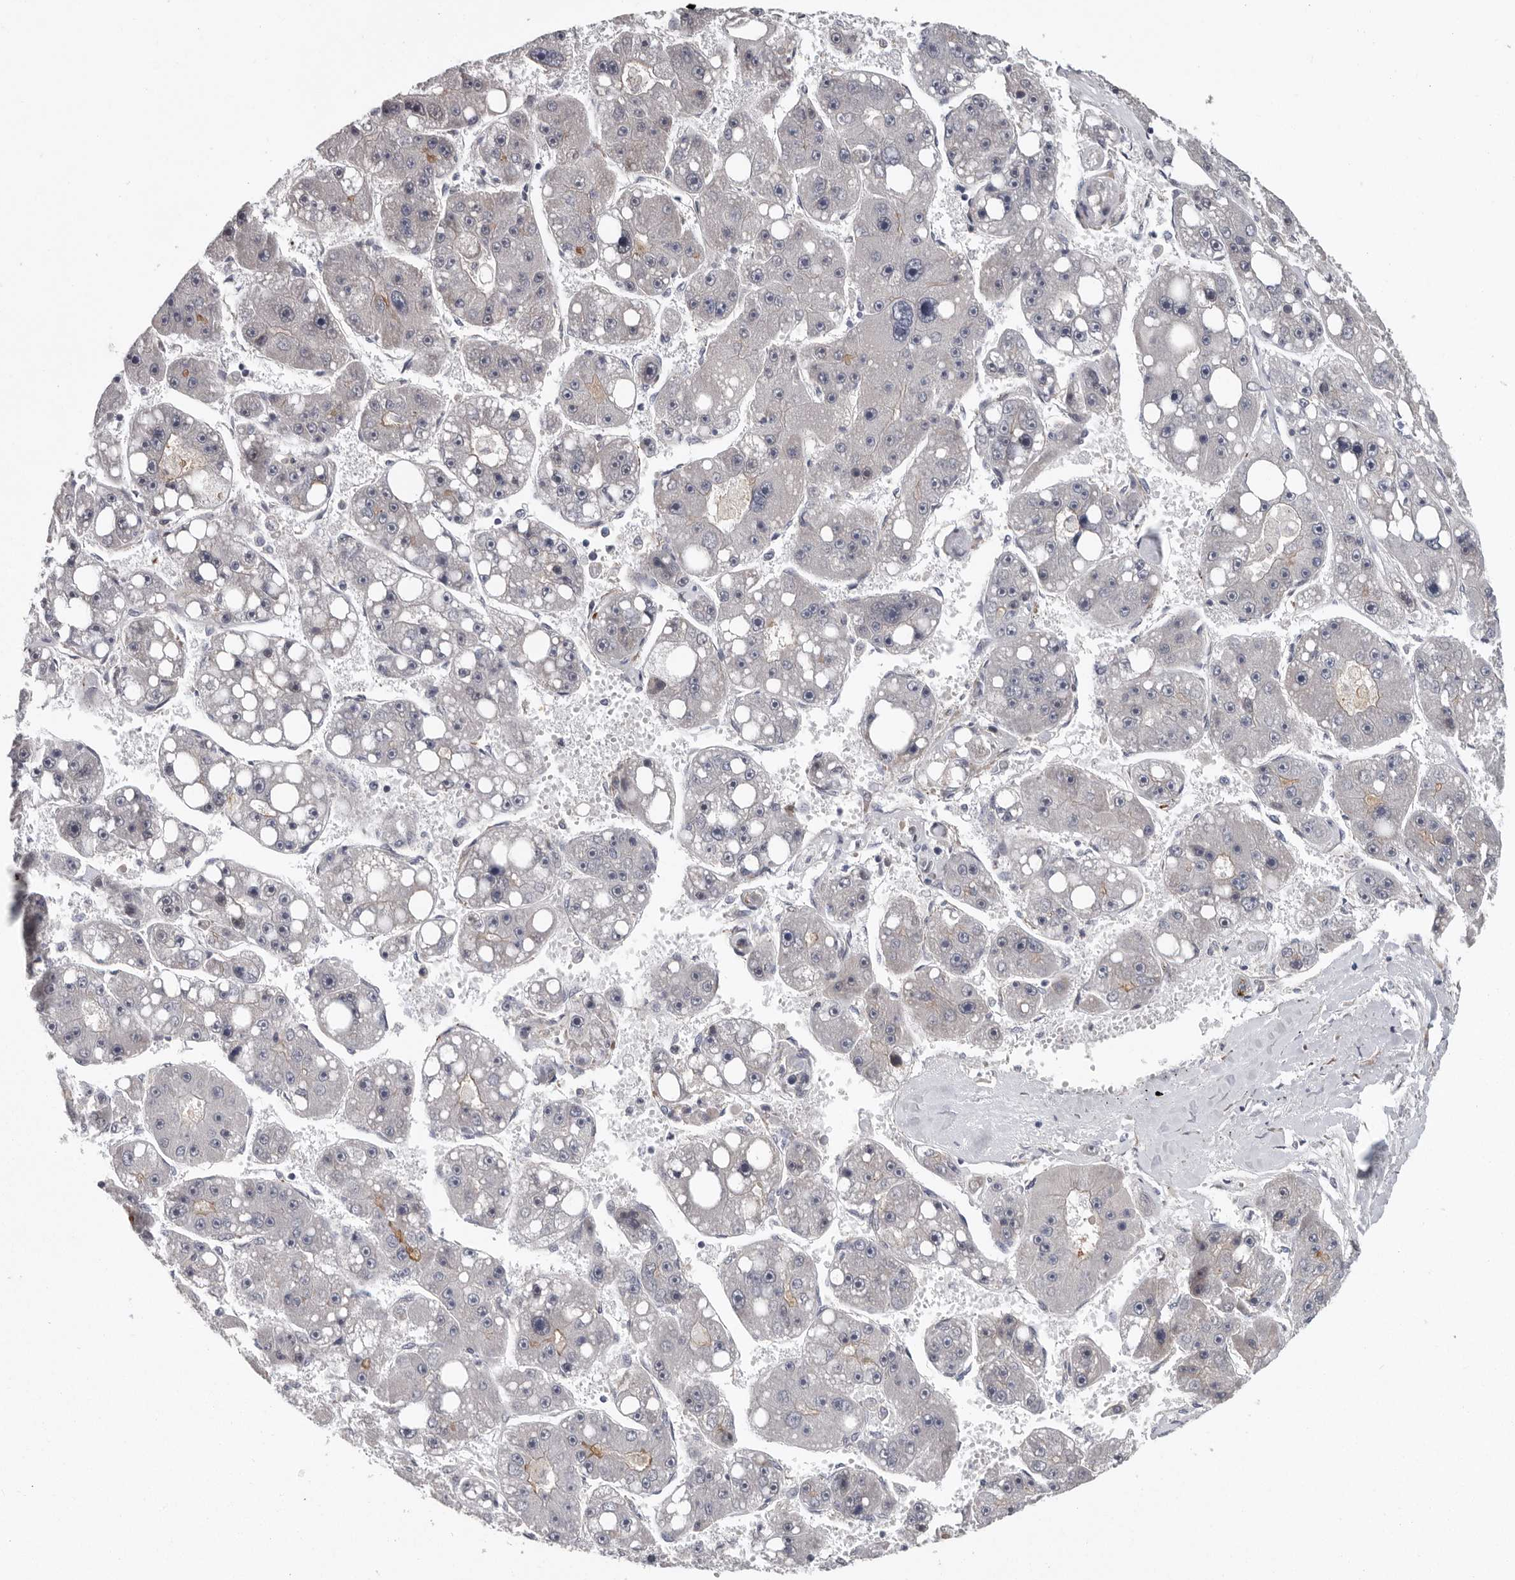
{"staining": {"intensity": "negative", "quantity": "none", "location": "none"}, "tissue": "liver cancer", "cell_type": "Tumor cells", "image_type": "cancer", "snomed": [{"axis": "morphology", "description": "Carcinoma, Hepatocellular, NOS"}, {"axis": "topography", "description": "Liver"}], "caption": "Tumor cells are negative for brown protein staining in liver cancer (hepatocellular carcinoma).", "gene": "ATXN3L", "patient": {"sex": "female", "age": 61}}